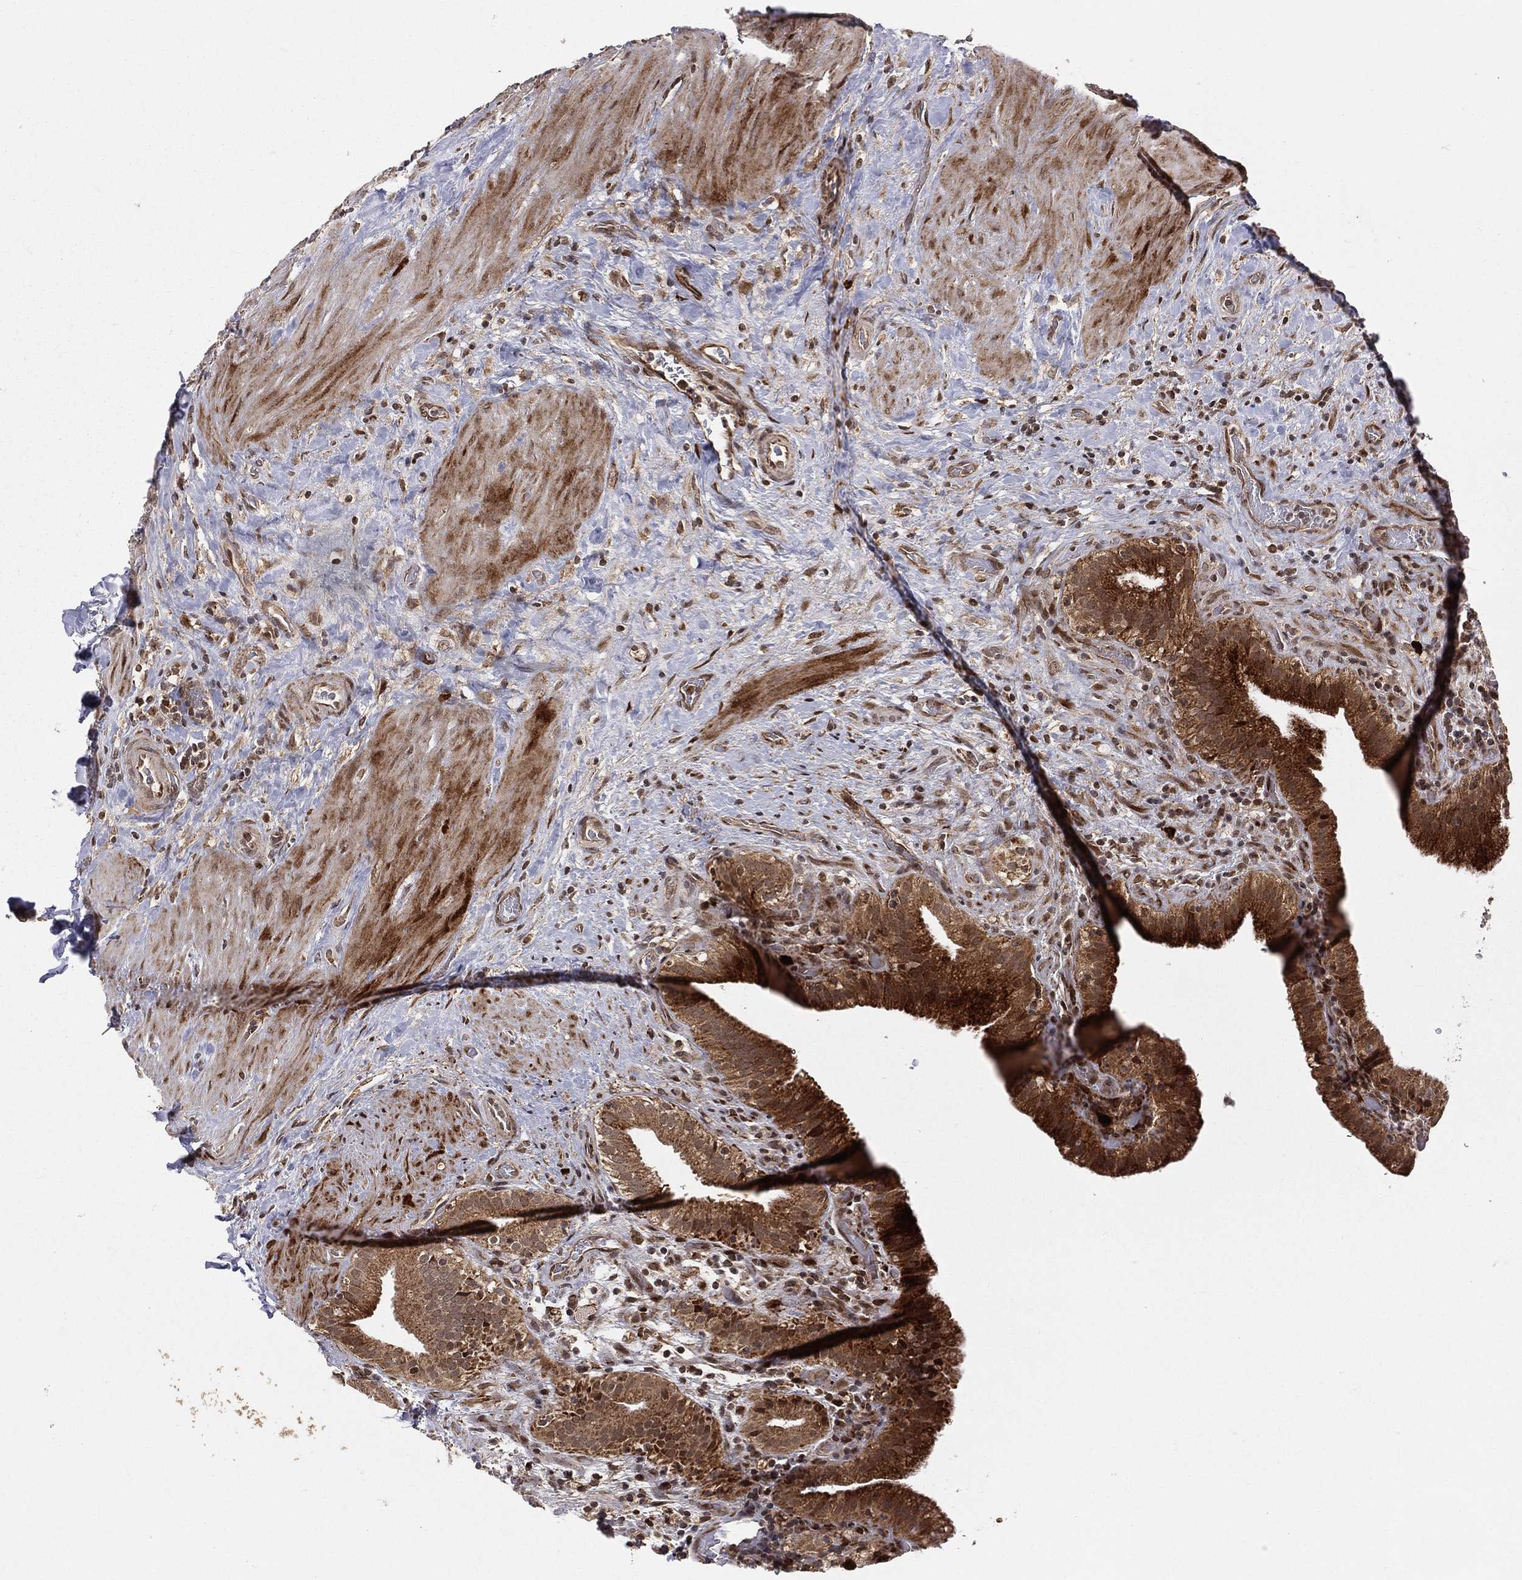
{"staining": {"intensity": "strong", "quantity": ">75%", "location": "cytoplasmic/membranous"}, "tissue": "gallbladder", "cell_type": "Glandular cells", "image_type": "normal", "snomed": [{"axis": "morphology", "description": "Normal tissue, NOS"}, {"axis": "topography", "description": "Gallbladder"}], "caption": "Glandular cells display high levels of strong cytoplasmic/membranous staining in about >75% of cells in benign human gallbladder.", "gene": "MDM2", "patient": {"sex": "male", "age": 62}}